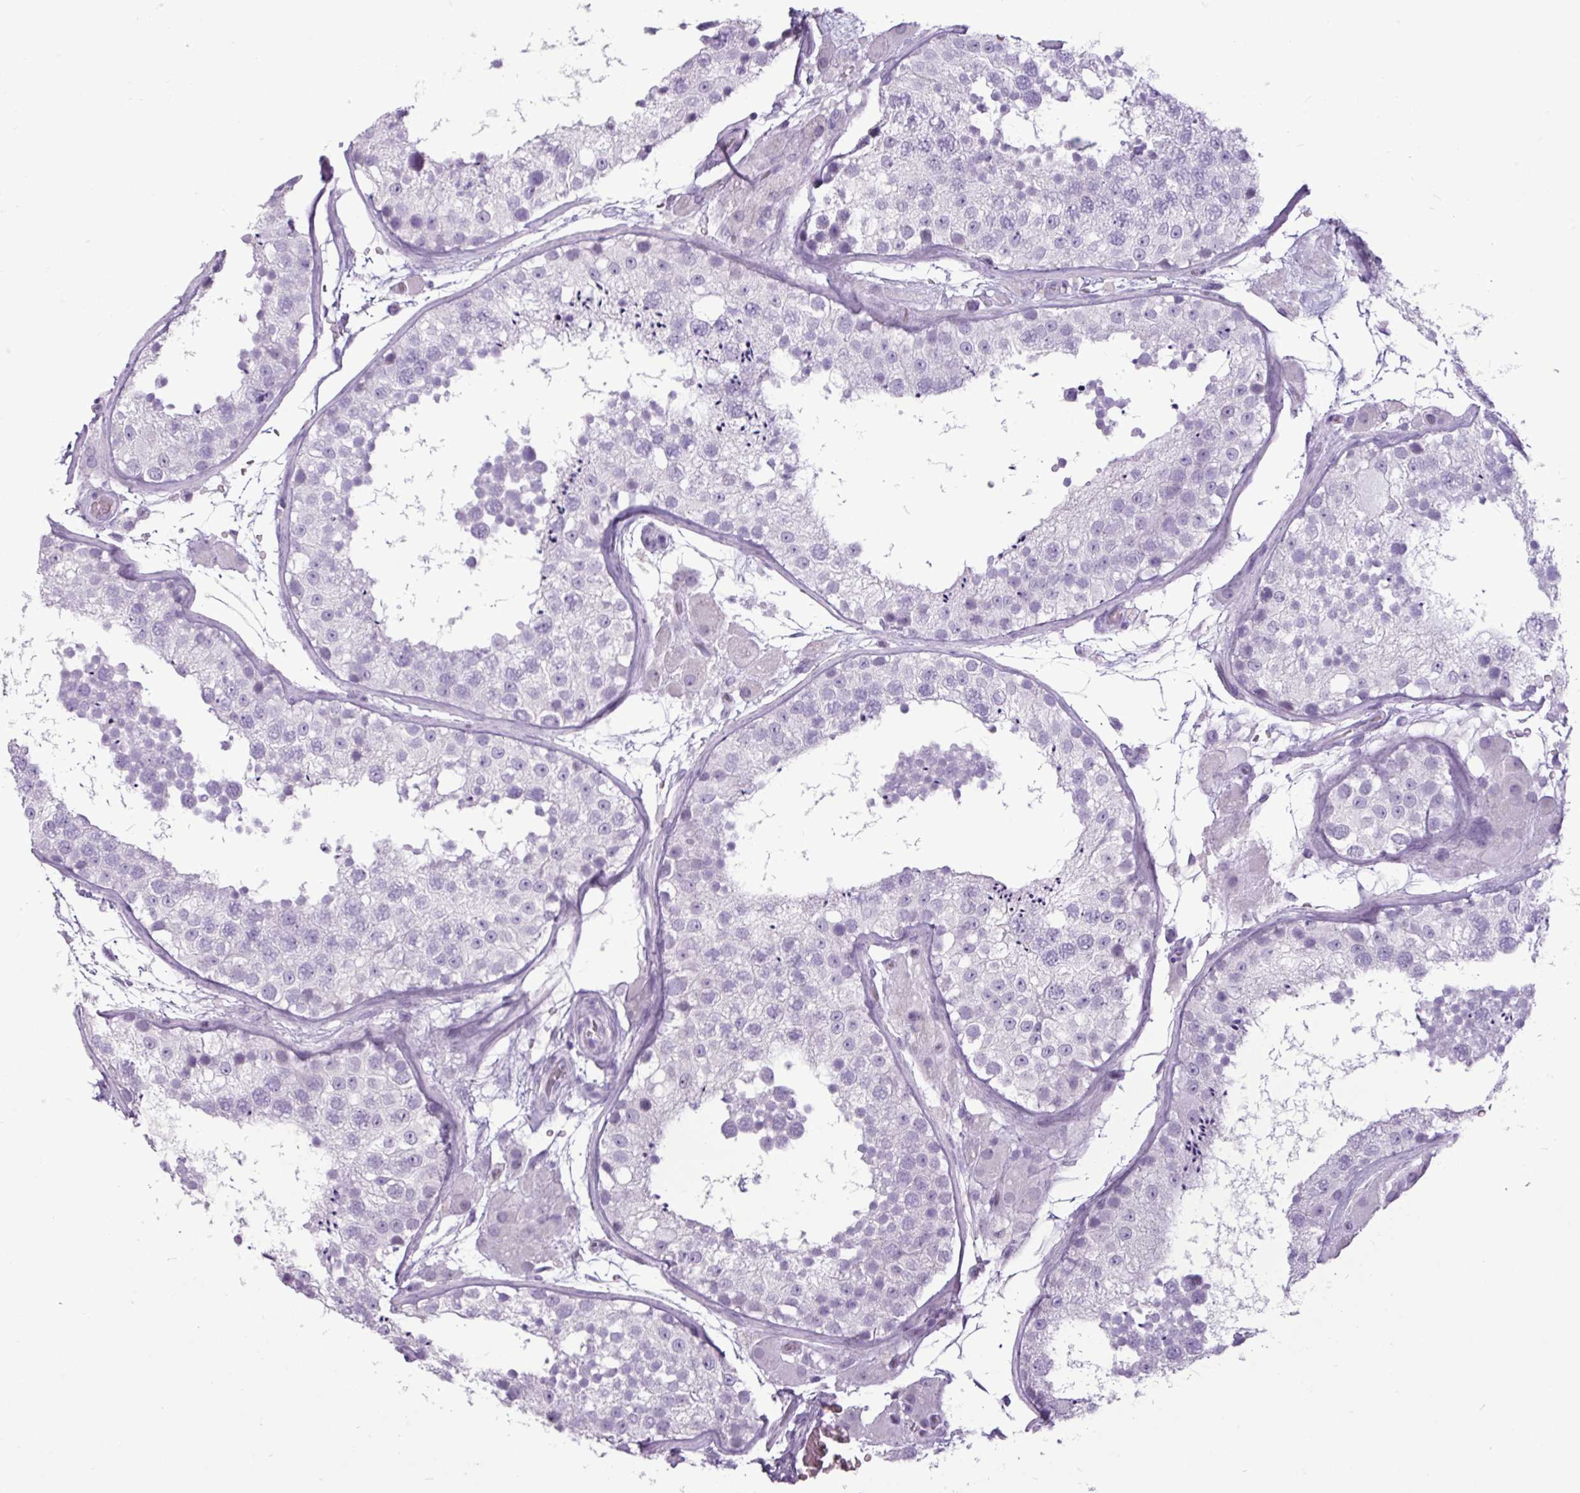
{"staining": {"intensity": "negative", "quantity": "none", "location": "none"}, "tissue": "testis", "cell_type": "Cells in seminiferous ducts", "image_type": "normal", "snomed": [{"axis": "morphology", "description": "Normal tissue, NOS"}, {"axis": "topography", "description": "Testis"}], "caption": "The photomicrograph reveals no significant positivity in cells in seminiferous ducts of testis.", "gene": "AMY2A", "patient": {"sex": "male", "age": 26}}